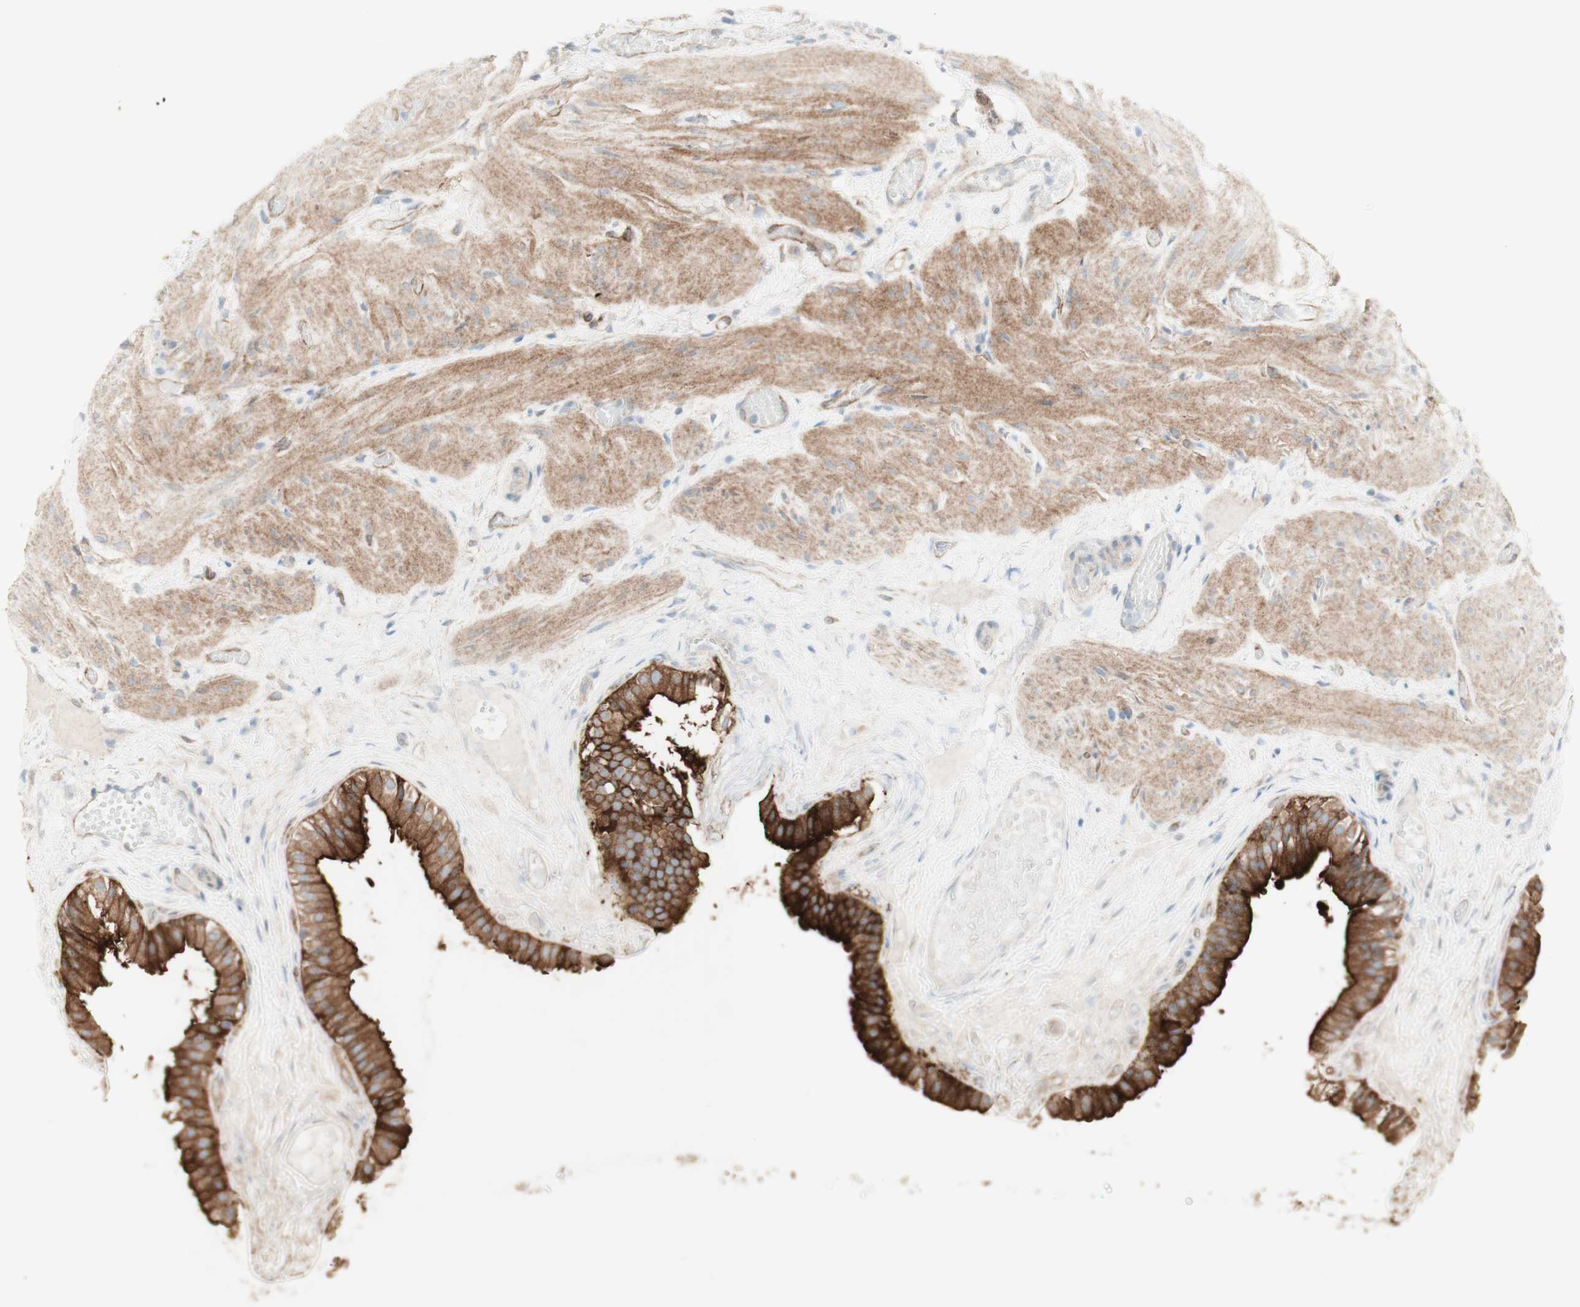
{"staining": {"intensity": "strong", "quantity": ">75%", "location": "cytoplasmic/membranous"}, "tissue": "gallbladder", "cell_type": "Glandular cells", "image_type": "normal", "snomed": [{"axis": "morphology", "description": "Normal tissue, NOS"}, {"axis": "topography", "description": "Gallbladder"}], "caption": "IHC of normal gallbladder reveals high levels of strong cytoplasmic/membranous staining in approximately >75% of glandular cells.", "gene": "MYO6", "patient": {"sex": "female", "age": 26}}